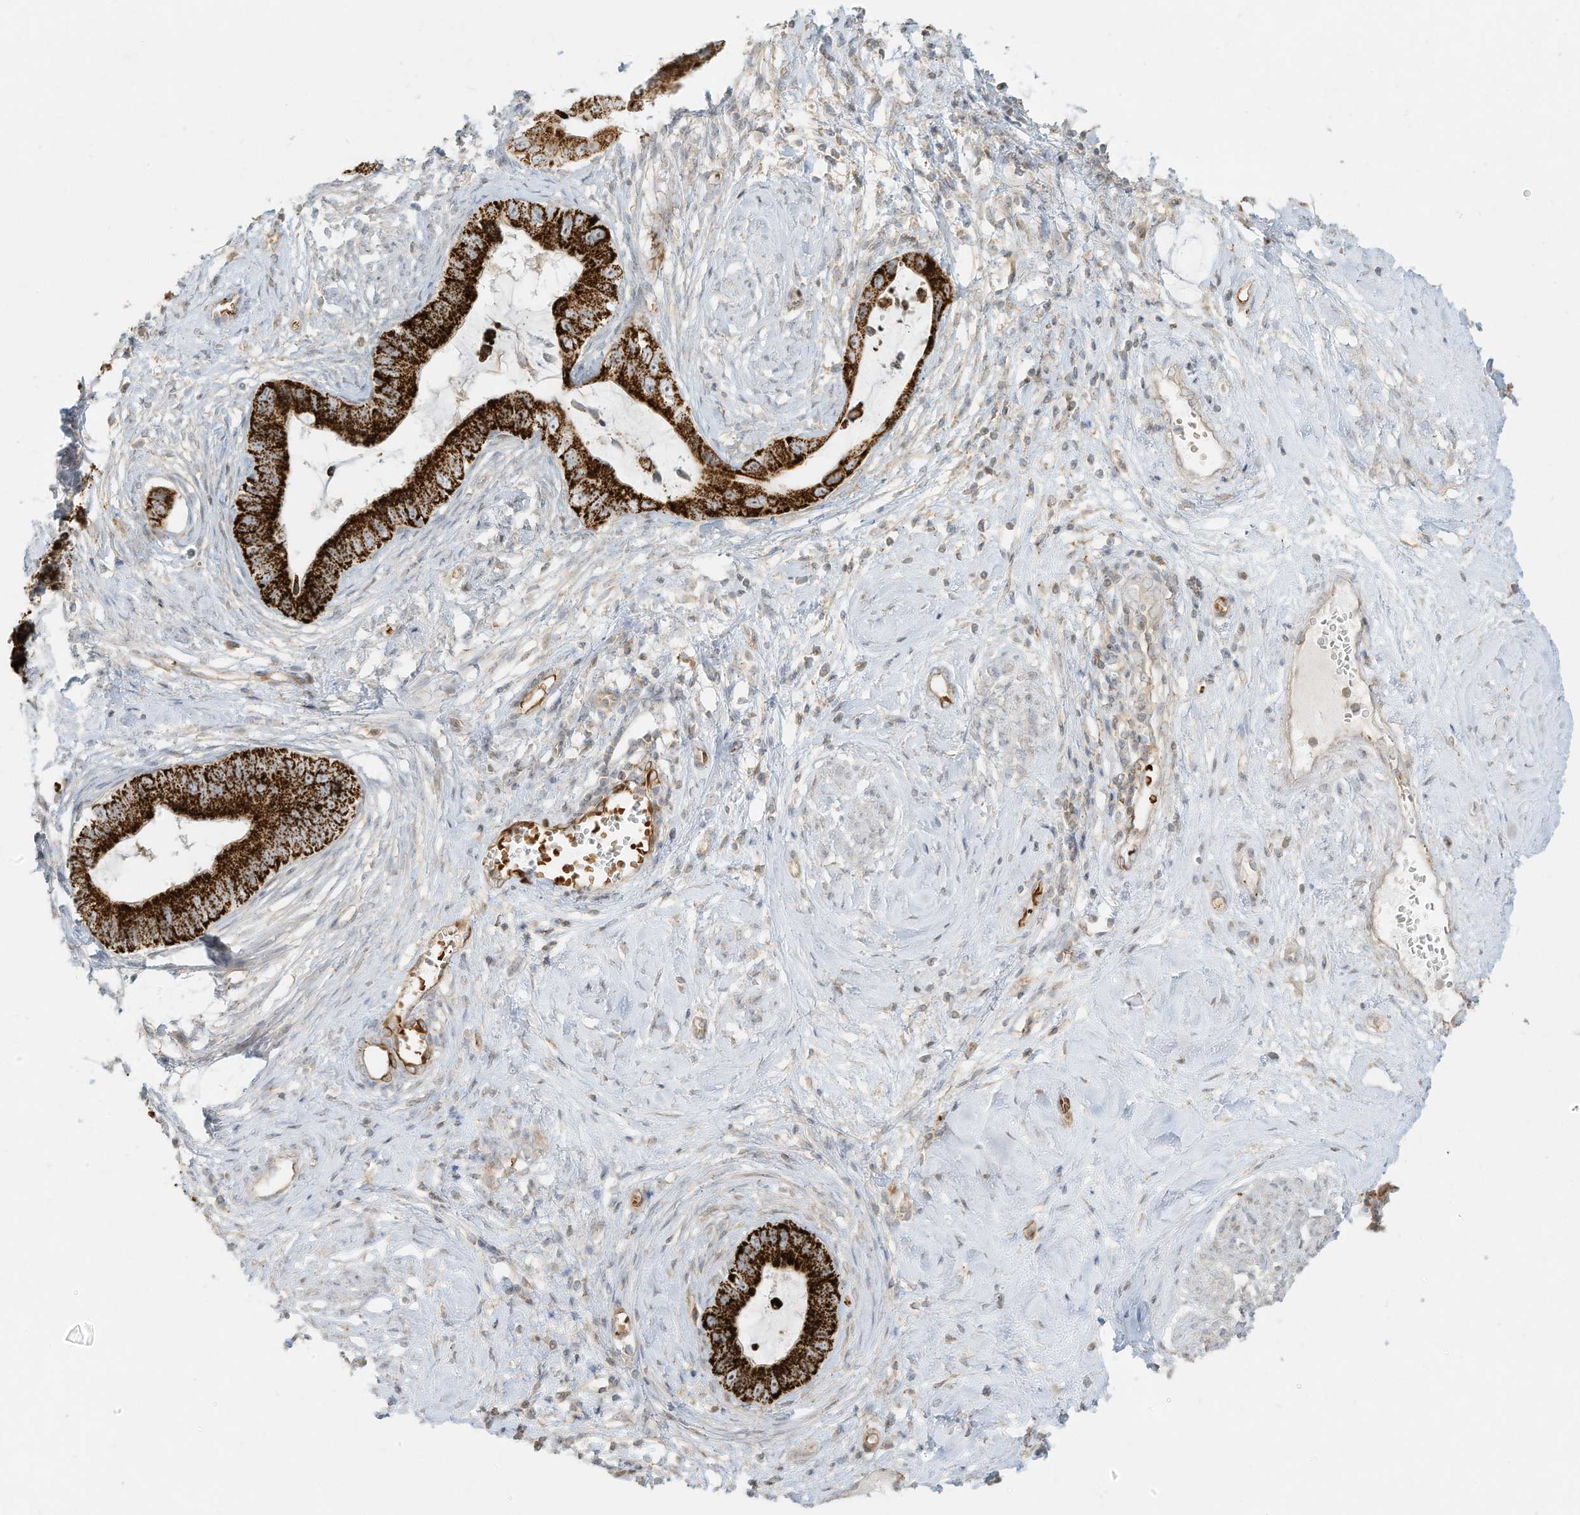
{"staining": {"intensity": "strong", "quantity": ">75%", "location": "cytoplasmic/membranous"}, "tissue": "cervical cancer", "cell_type": "Tumor cells", "image_type": "cancer", "snomed": [{"axis": "morphology", "description": "Adenocarcinoma, NOS"}, {"axis": "topography", "description": "Cervix"}], "caption": "Cervical cancer stained with immunohistochemistry (IHC) exhibits strong cytoplasmic/membranous staining in approximately >75% of tumor cells.", "gene": "OFD1", "patient": {"sex": "female", "age": 44}}